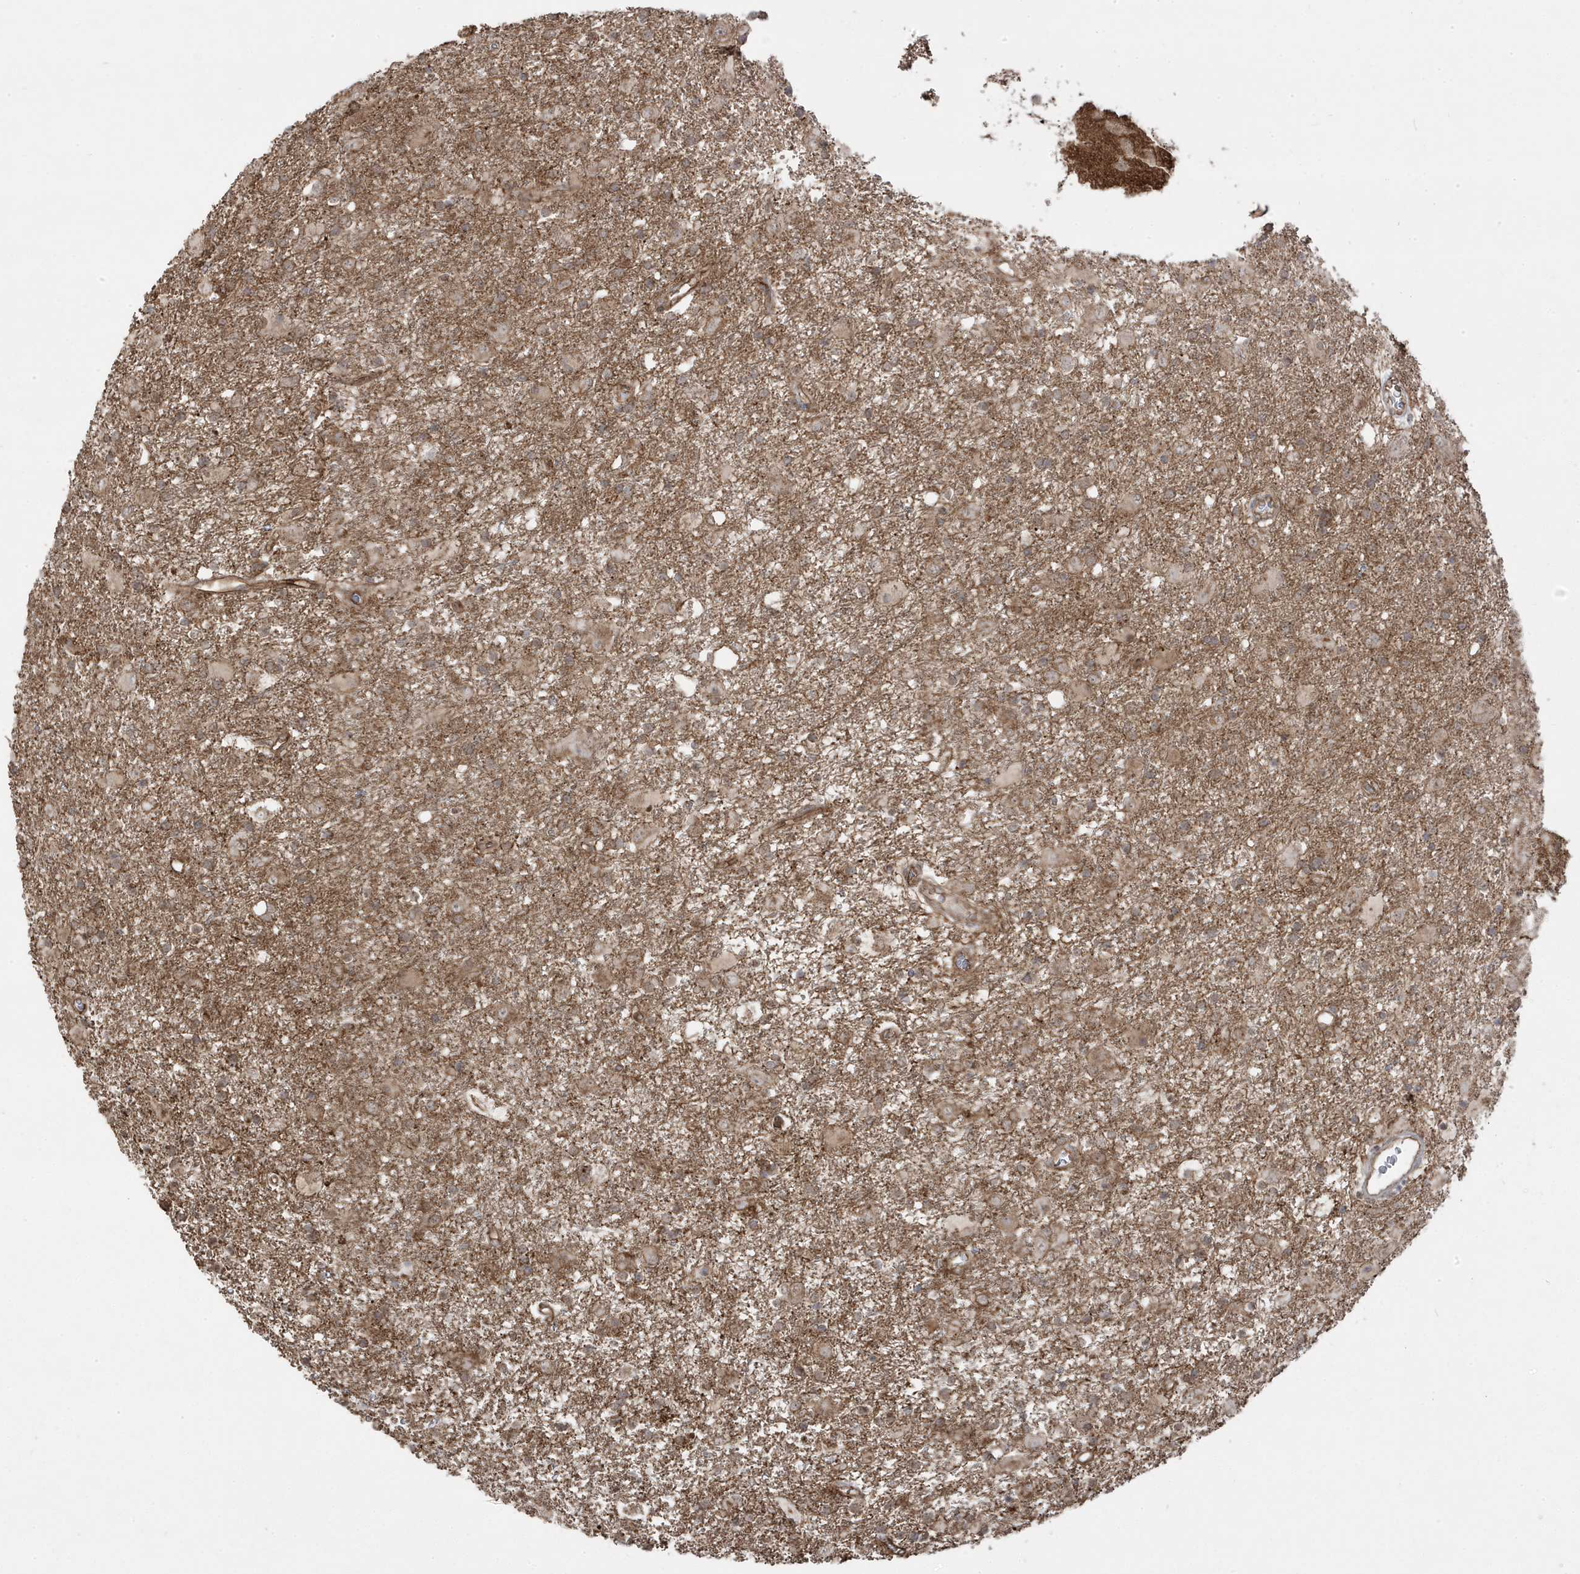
{"staining": {"intensity": "moderate", "quantity": "<25%", "location": "cytoplasmic/membranous"}, "tissue": "glioma", "cell_type": "Tumor cells", "image_type": "cancer", "snomed": [{"axis": "morphology", "description": "Glioma, malignant, Low grade"}, {"axis": "topography", "description": "Brain"}], "caption": "Tumor cells display low levels of moderate cytoplasmic/membranous expression in about <25% of cells in glioma. The protein of interest is shown in brown color, while the nuclei are stained blue.", "gene": "DNAJC12", "patient": {"sex": "male", "age": 65}}